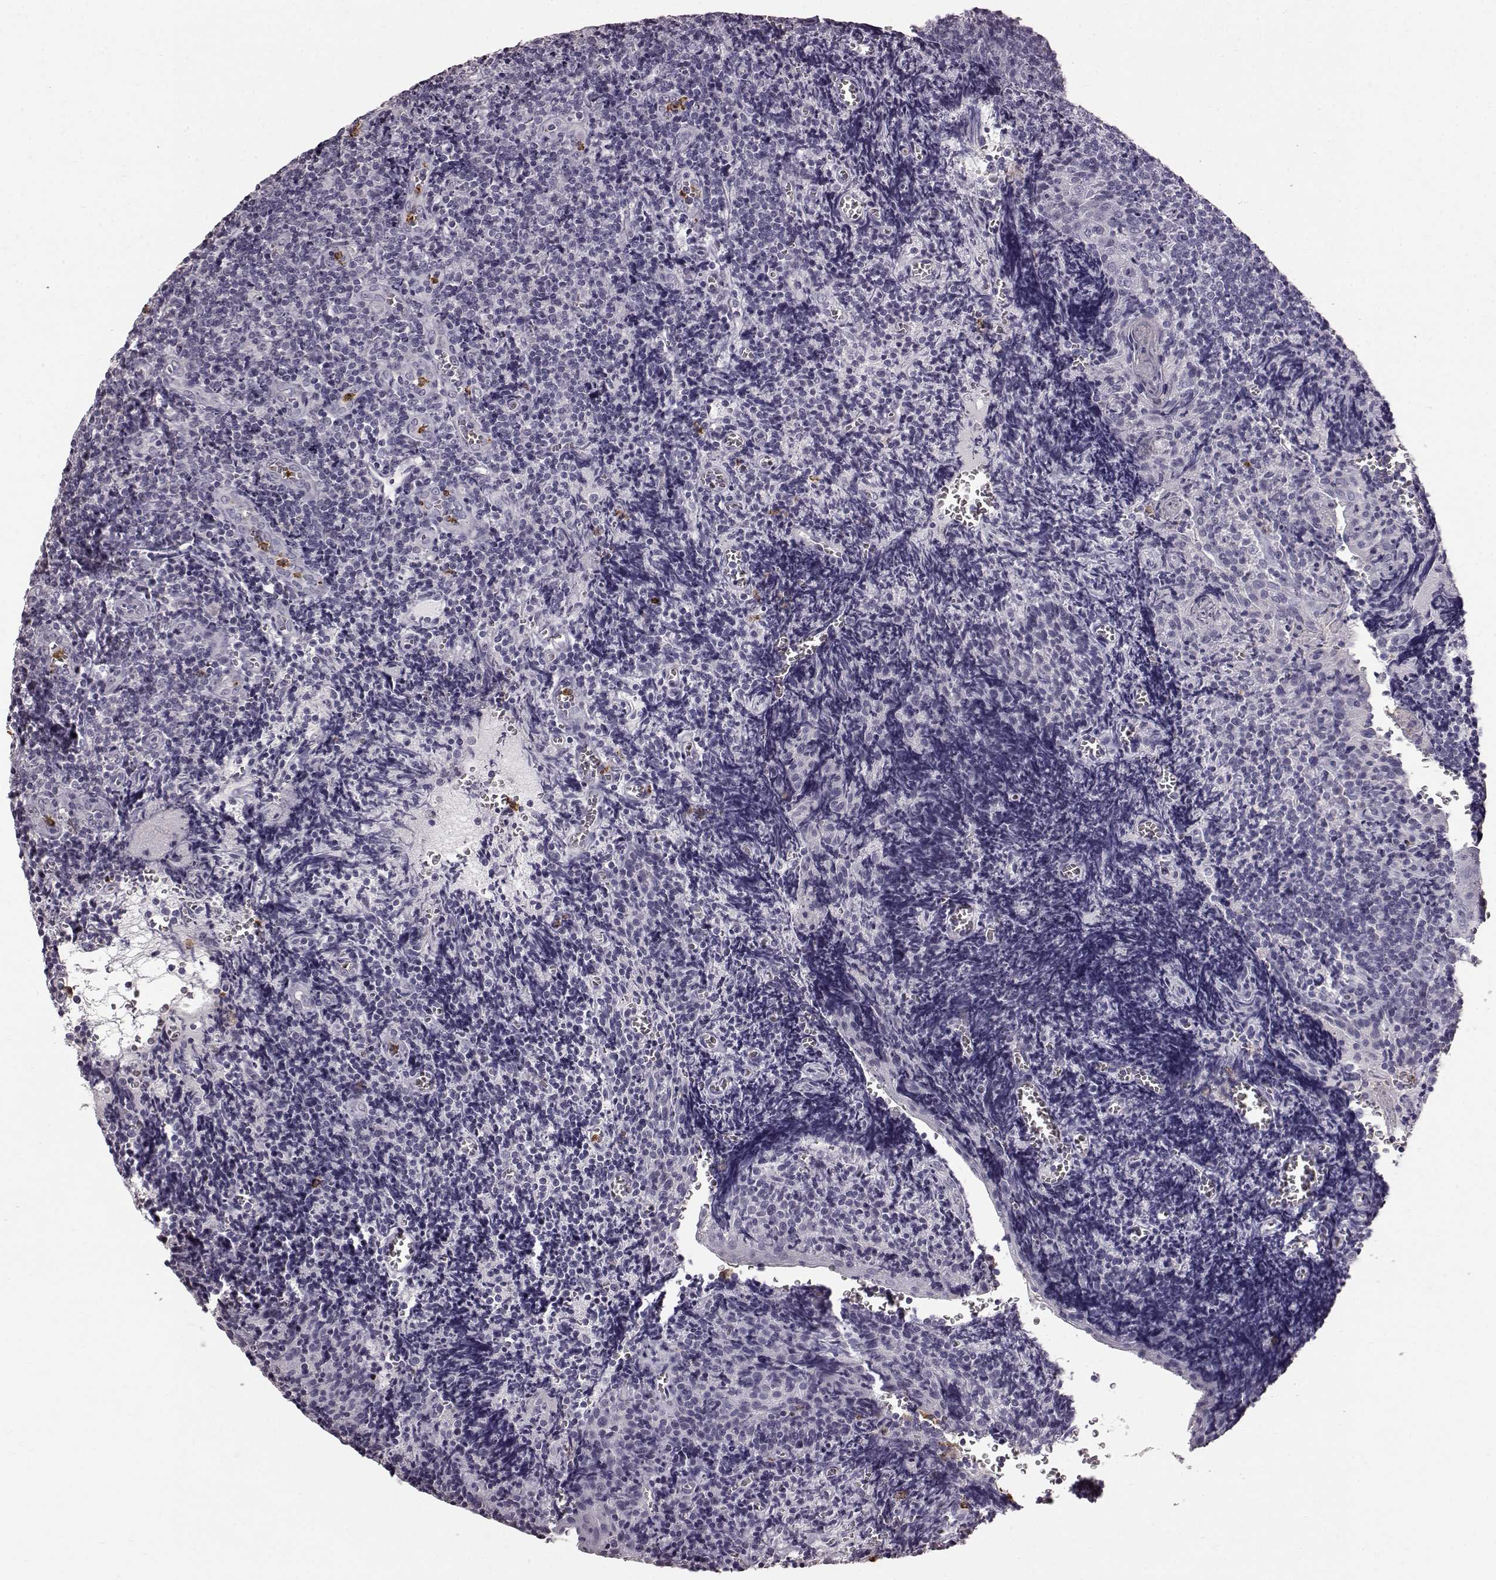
{"staining": {"intensity": "negative", "quantity": "none", "location": "none"}, "tissue": "tonsil", "cell_type": "Germinal center cells", "image_type": "normal", "snomed": [{"axis": "morphology", "description": "Normal tissue, NOS"}, {"axis": "morphology", "description": "Inflammation, NOS"}, {"axis": "topography", "description": "Tonsil"}], "caption": "This is an IHC histopathology image of benign human tonsil. There is no positivity in germinal center cells.", "gene": "FUT4", "patient": {"sex": "female", "age": 31}}